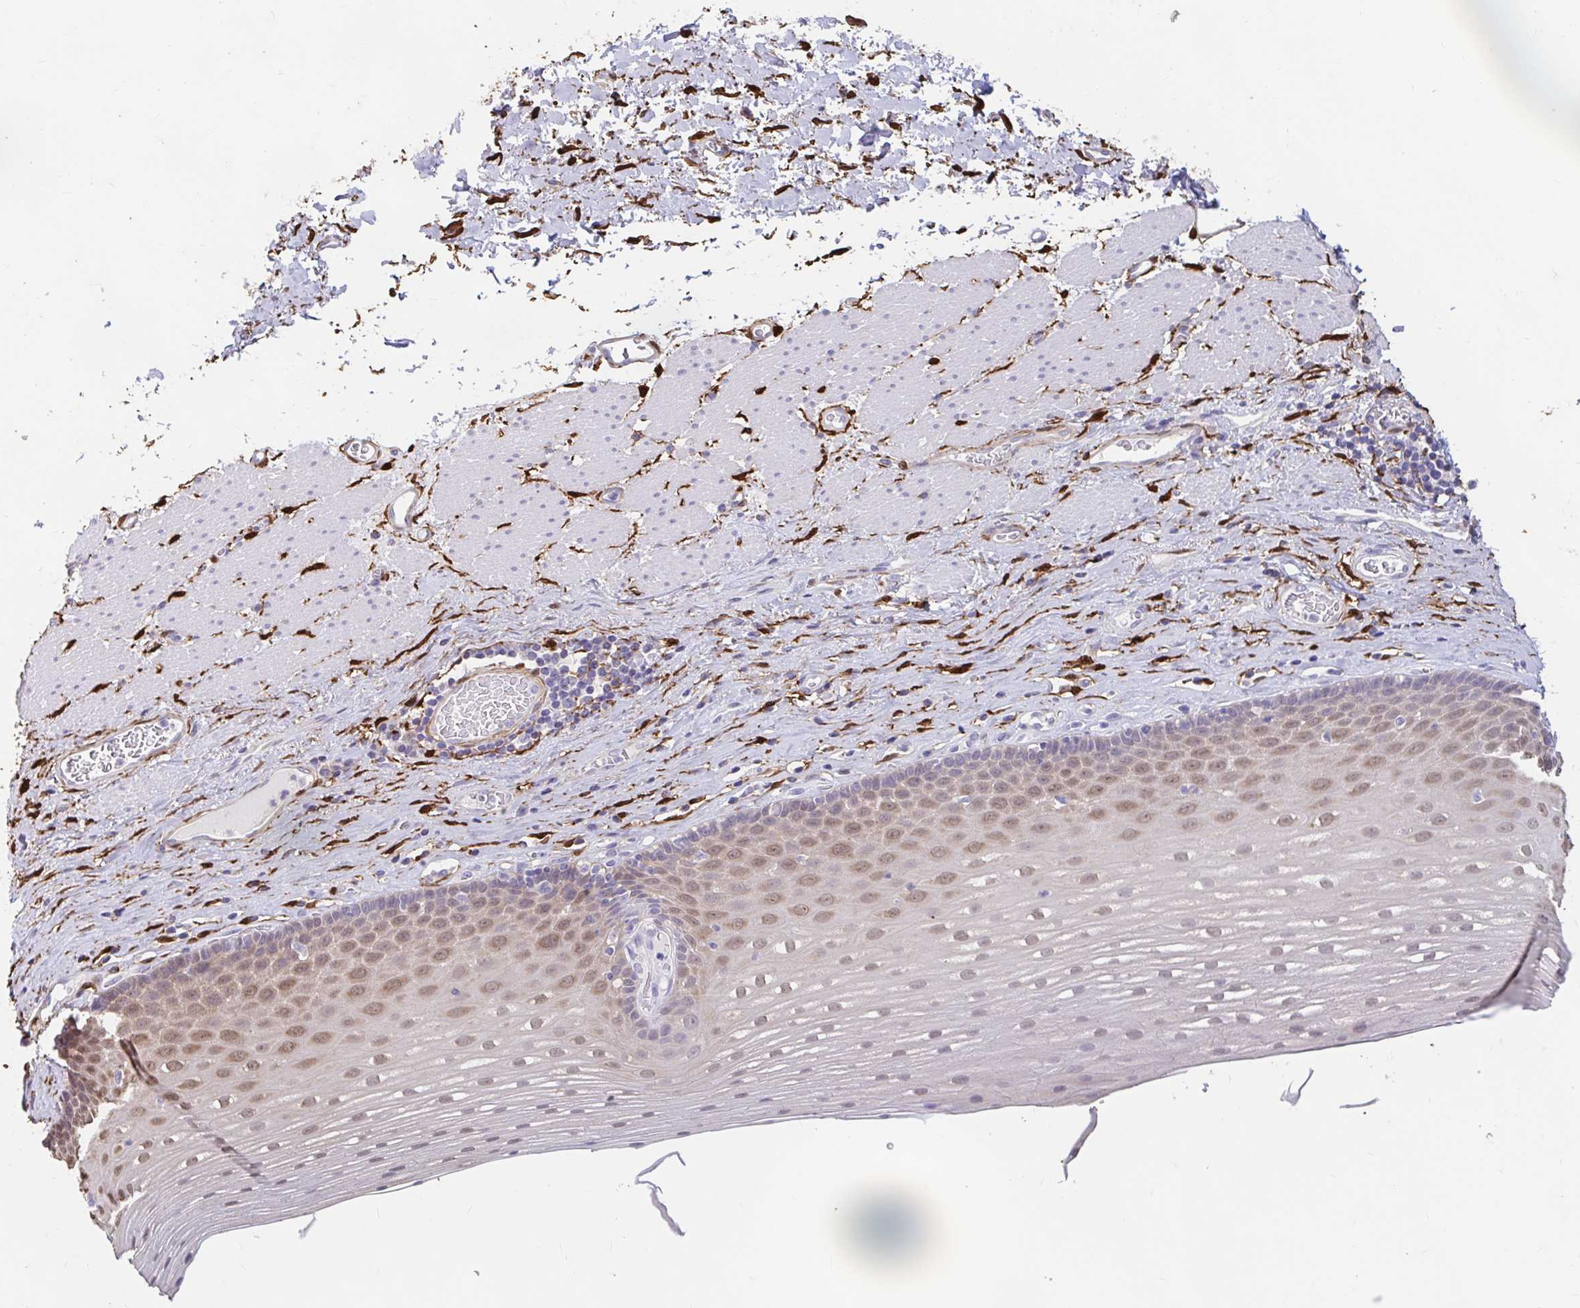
{"staining": {"intensity": "moderate", "quantity": "25%-75%", "location": "nuclear"}, "tissue": "esophagus", "cell_type": "Squamous epithelial cells", "image_type": "normal", "snomed": [{"axis": "morphology", "description": "Normal tissue, NOS"}, {"axis": "topography", "description": "Esophagus"}], "caption": "A brown stain shows moderate nuclear staining of a protein in squamous epithelial cells of unremarkable human esophagus.", "gene": "ADH1A", "patient": {"sex": "male", "age": 62}}